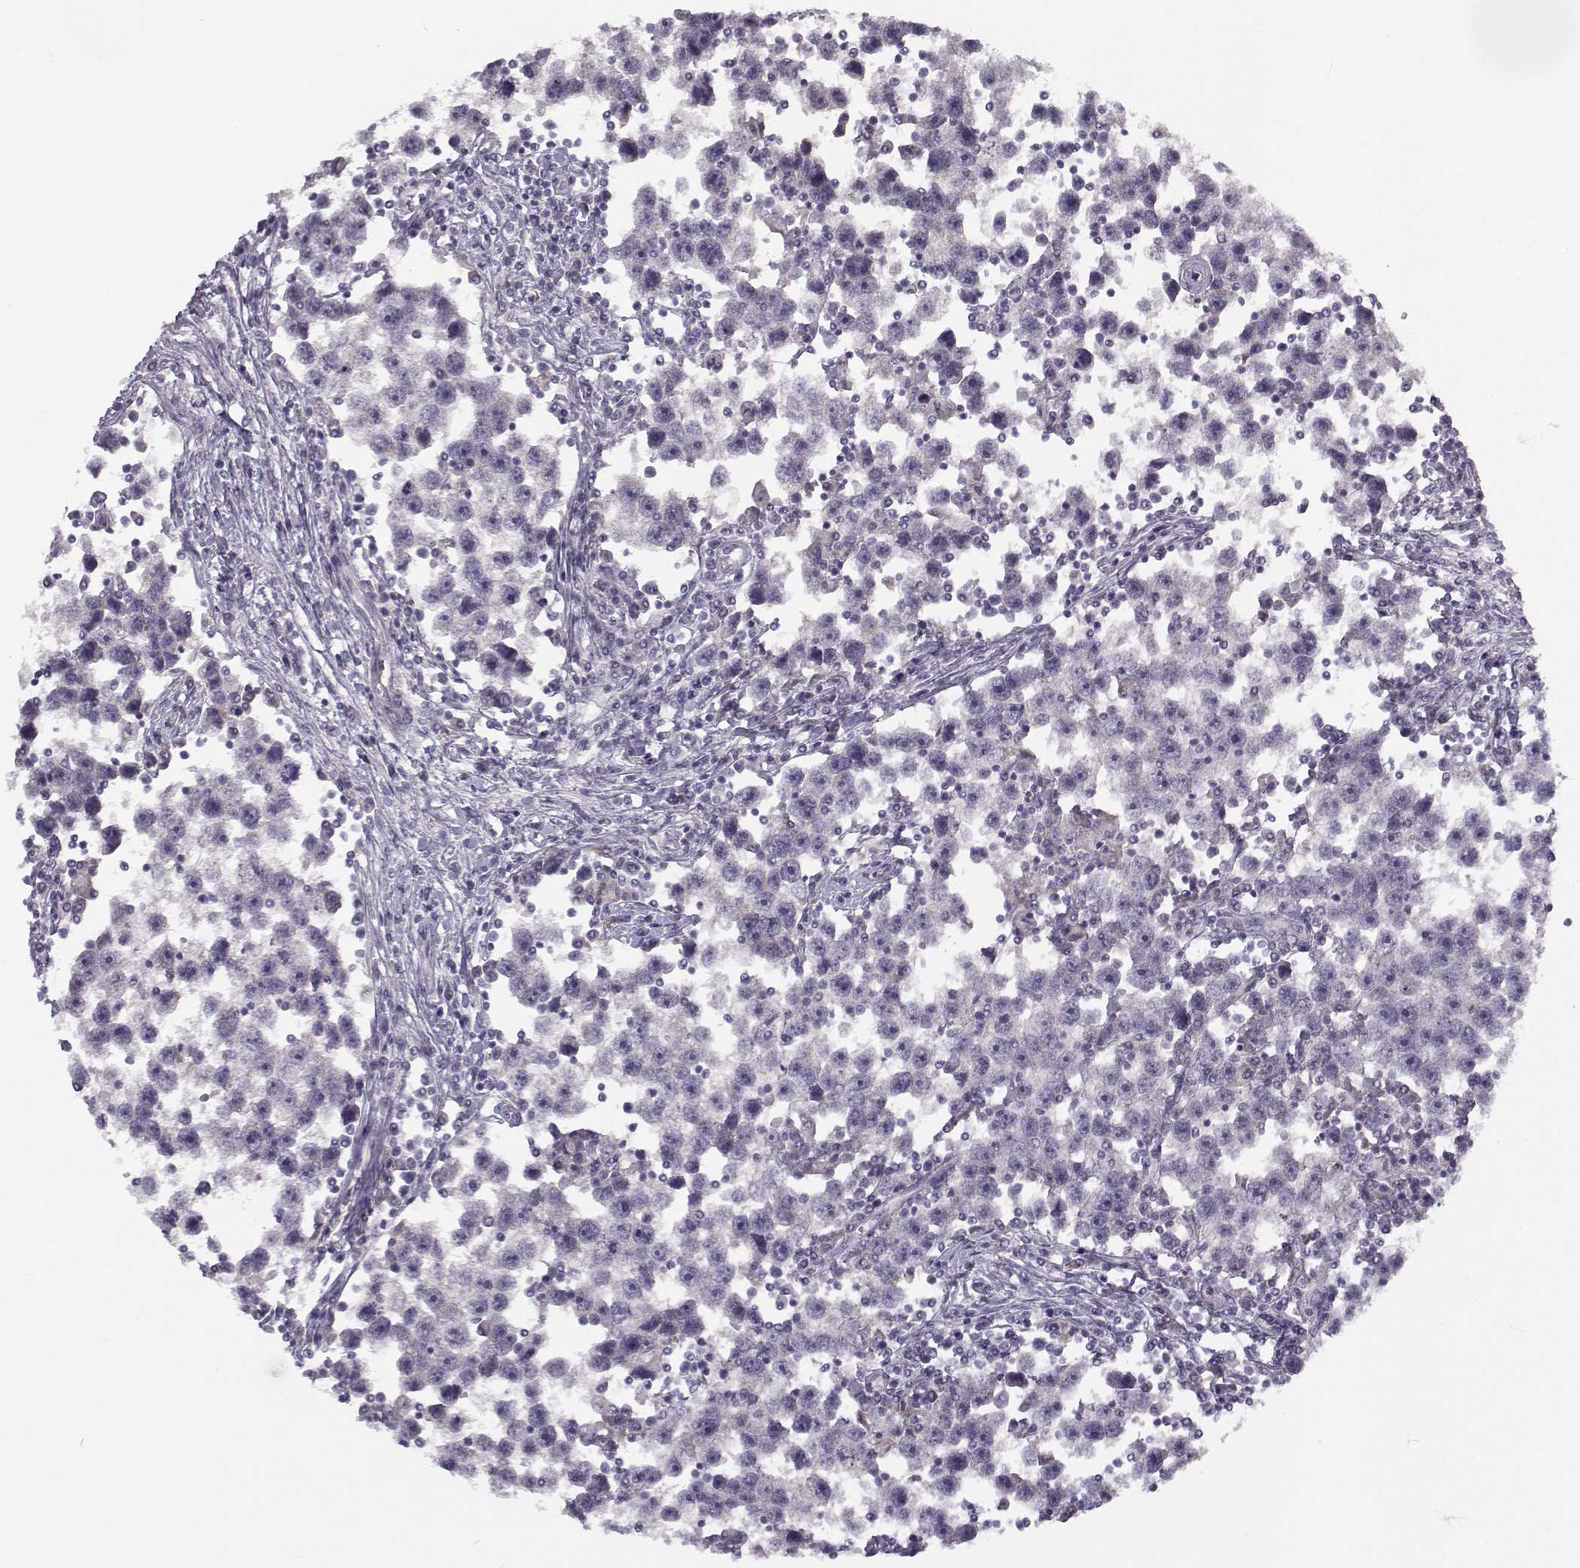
{"staining": {"intensity": "negative", "quantity": "none", "location": "none"}, "tissue": "testis cancer", "cell_type": "Tumor cells", "image_type": "cancer", "snomed": [{"axis": "morphology", "description": "Seminoma, NOS"}, {"axis": "topography", "description": "Testis"}], "caption": "Immunohistochemistry (IHC) histopathology image of neoplastic tissue: testis seminoma stained with DAB reveals no significant protein positivity in tumor cells.", "gene": "TMEM145", "patient": {"sex": "male", "age": 30}}